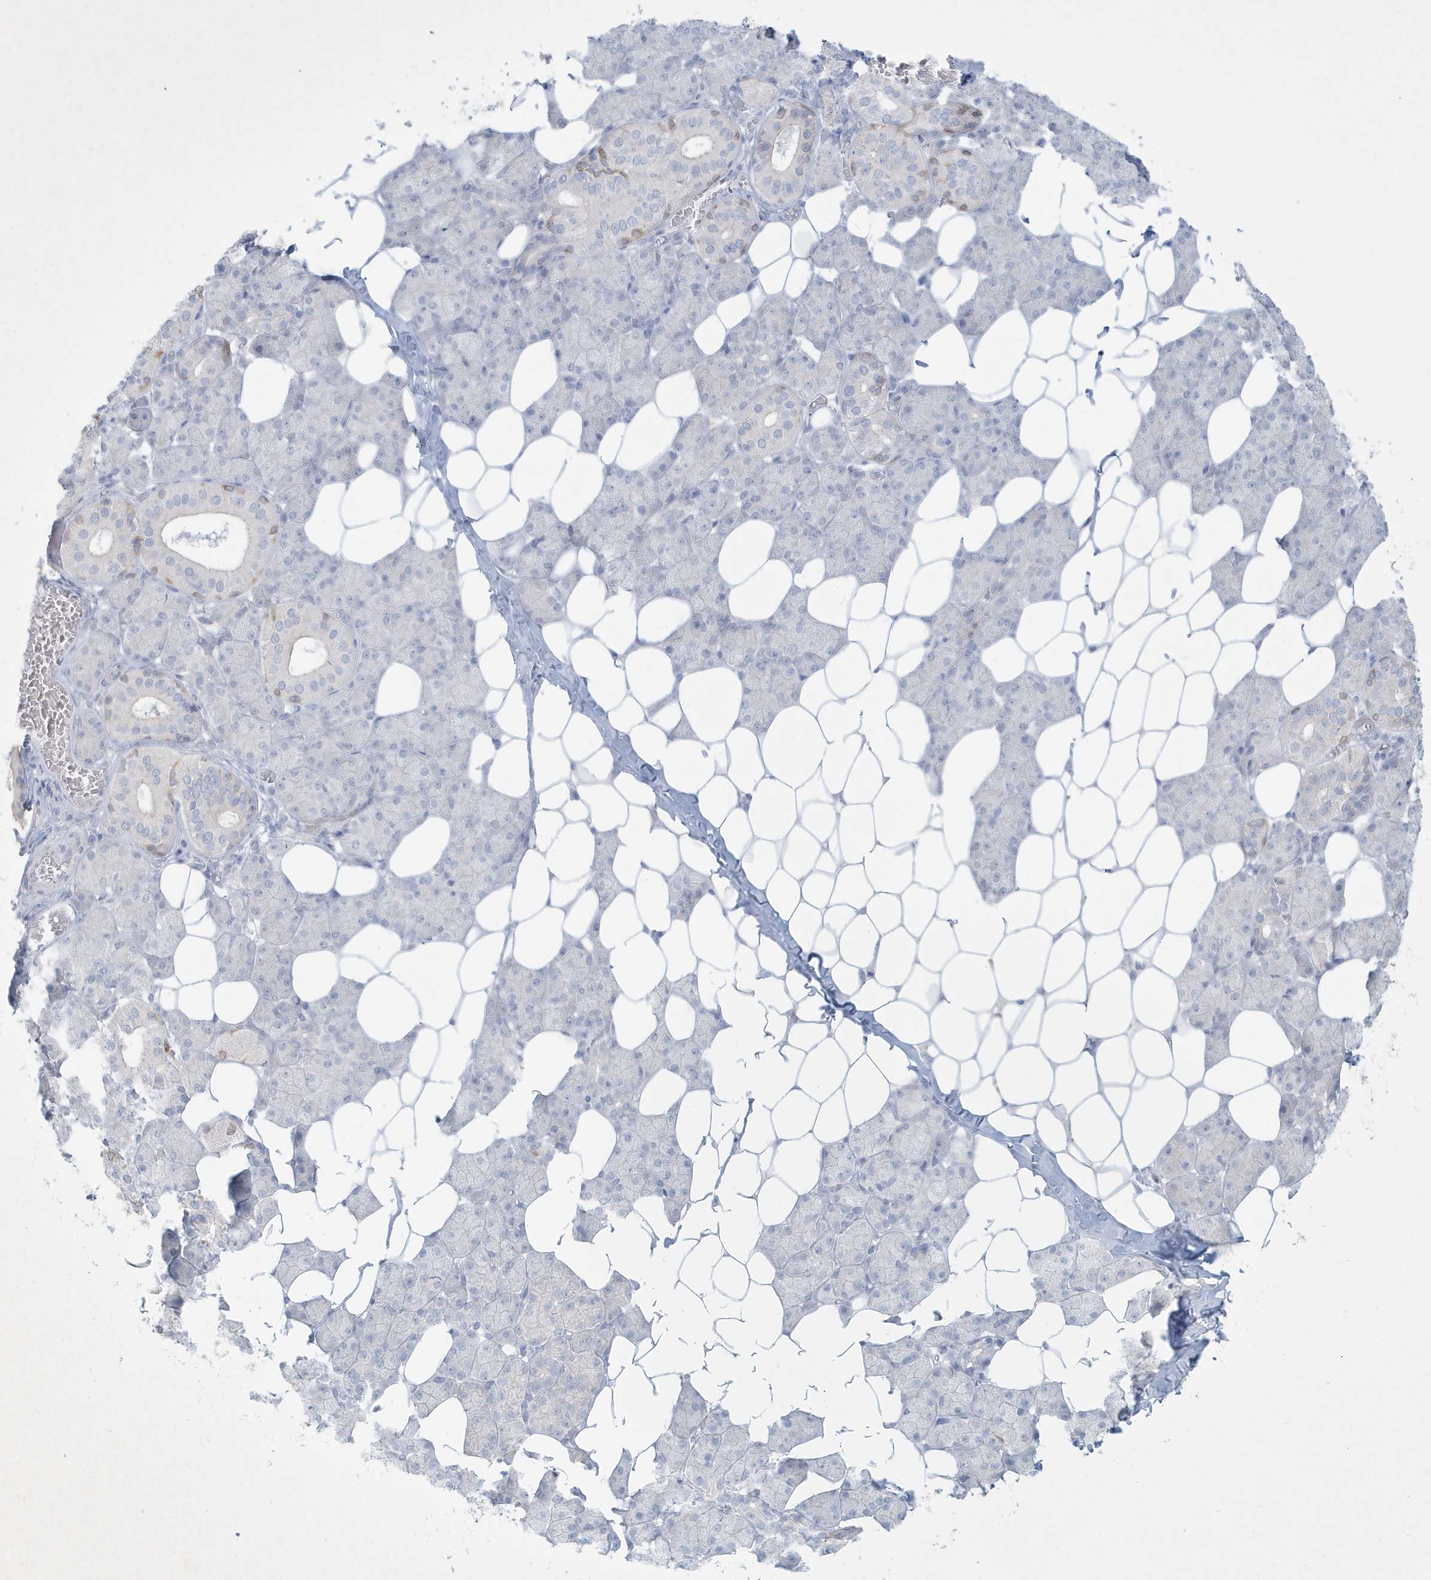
{"staining": {"intensity": "negative", "quantity": "none", "location": "none"}, "tissue": "salivary gland", "cell_type": "Glandular cells", "image_type": "normal", "snomed": [{"axis": "morphology", "description": "Normal tissue, NOS"}, {"axis": "topography", "description": "Salivary gland"}], "caption": "Immunohistochemical staining of benign salivary gland displays no significant positivity in glandular cells.", "gene": "CCDC24", "patient": {"sex": "female", "age": 33}}